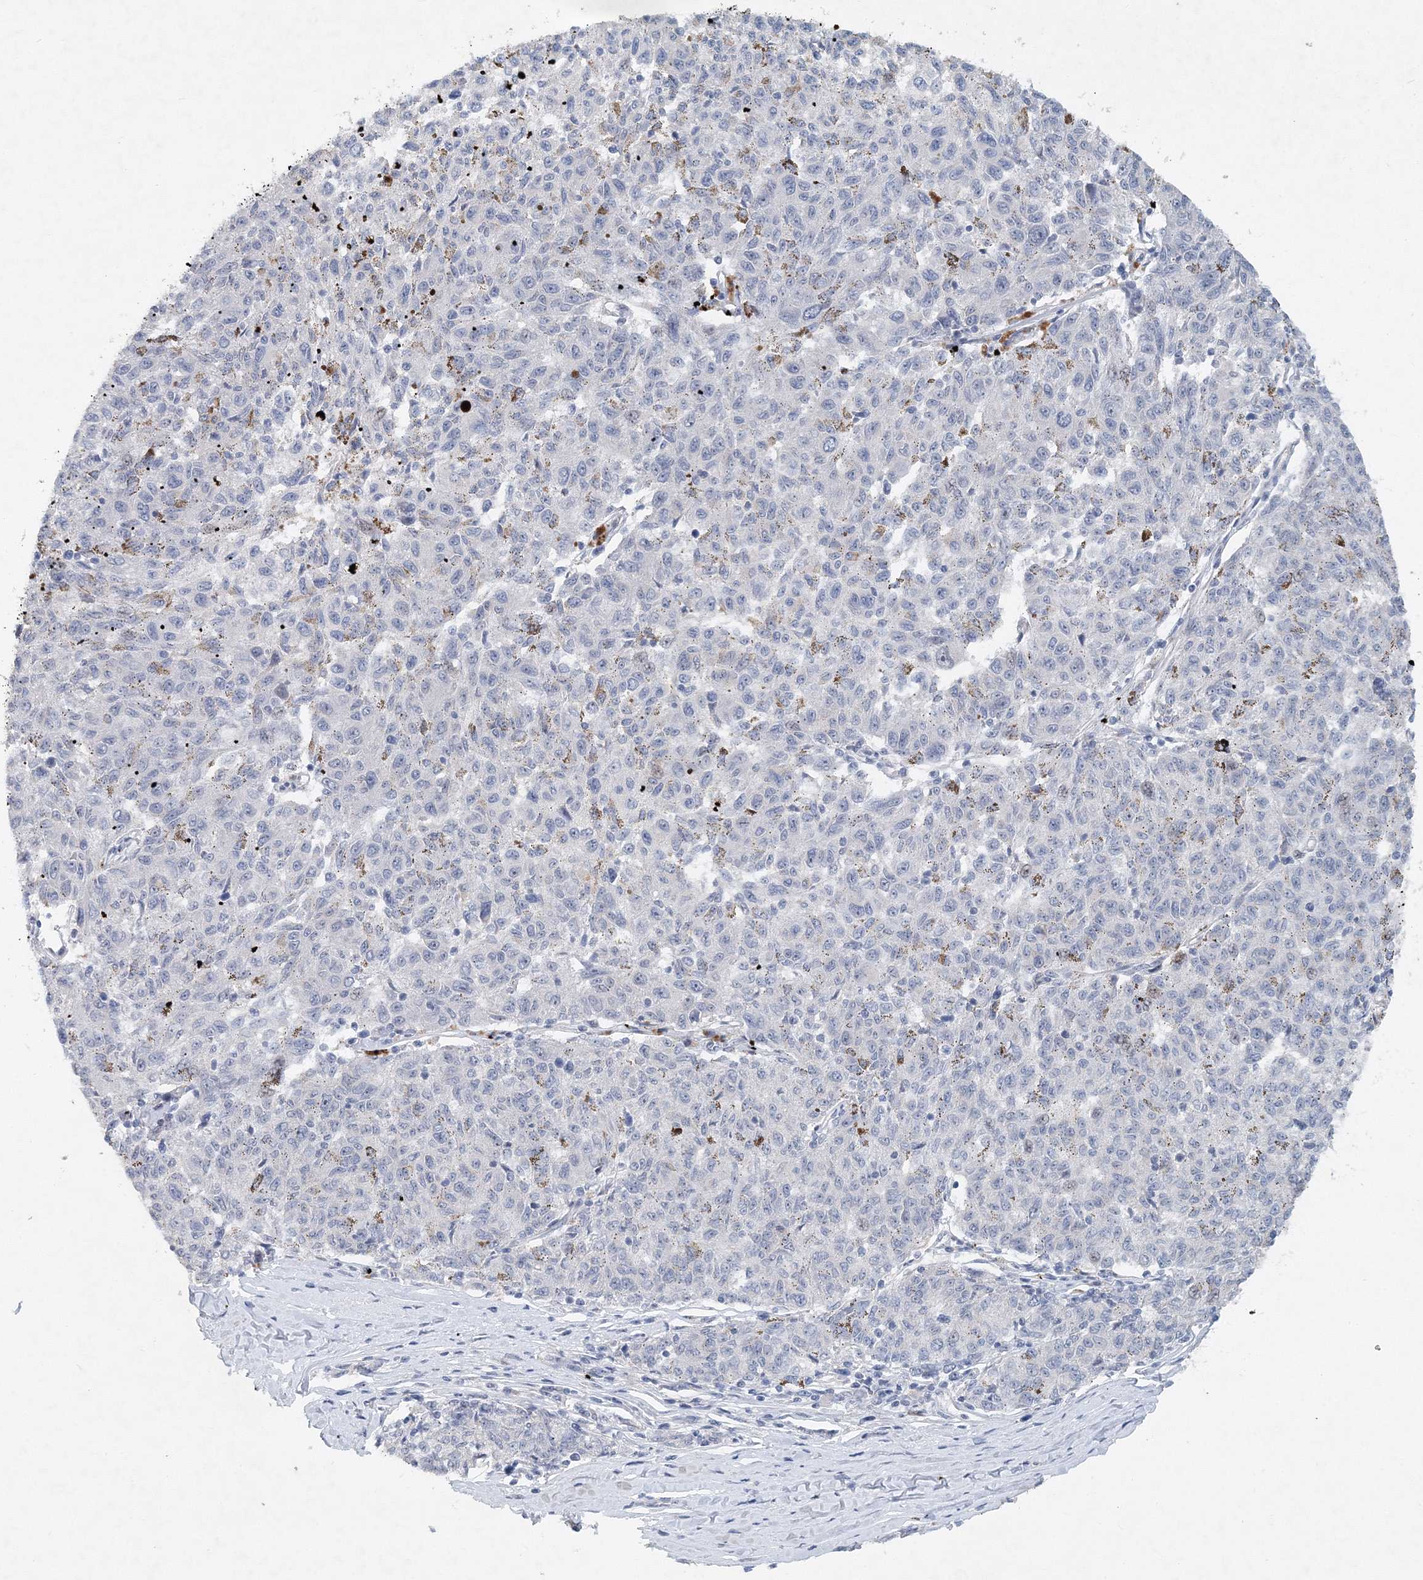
{"staining": {"intensity": "negative", "quantity": "none", "location": "none"}, "tissue": "melanoma", "cell_type": "Tumor cells", "image_type": "cancer", "snomed": [{"axis": "morphology", "description": "Malignant melanoma, NOS"}, {"axis": "topography", "description": "Skin"}], "caption": "High magnification brightfield microscopy of malignant melanoma stained with DAB (brown) and counterstained with hematoxylin (blue): tumor cells show no significant positivity.", "gene": "UIMC1", "patient": {"sex": "female", "age": 72}}